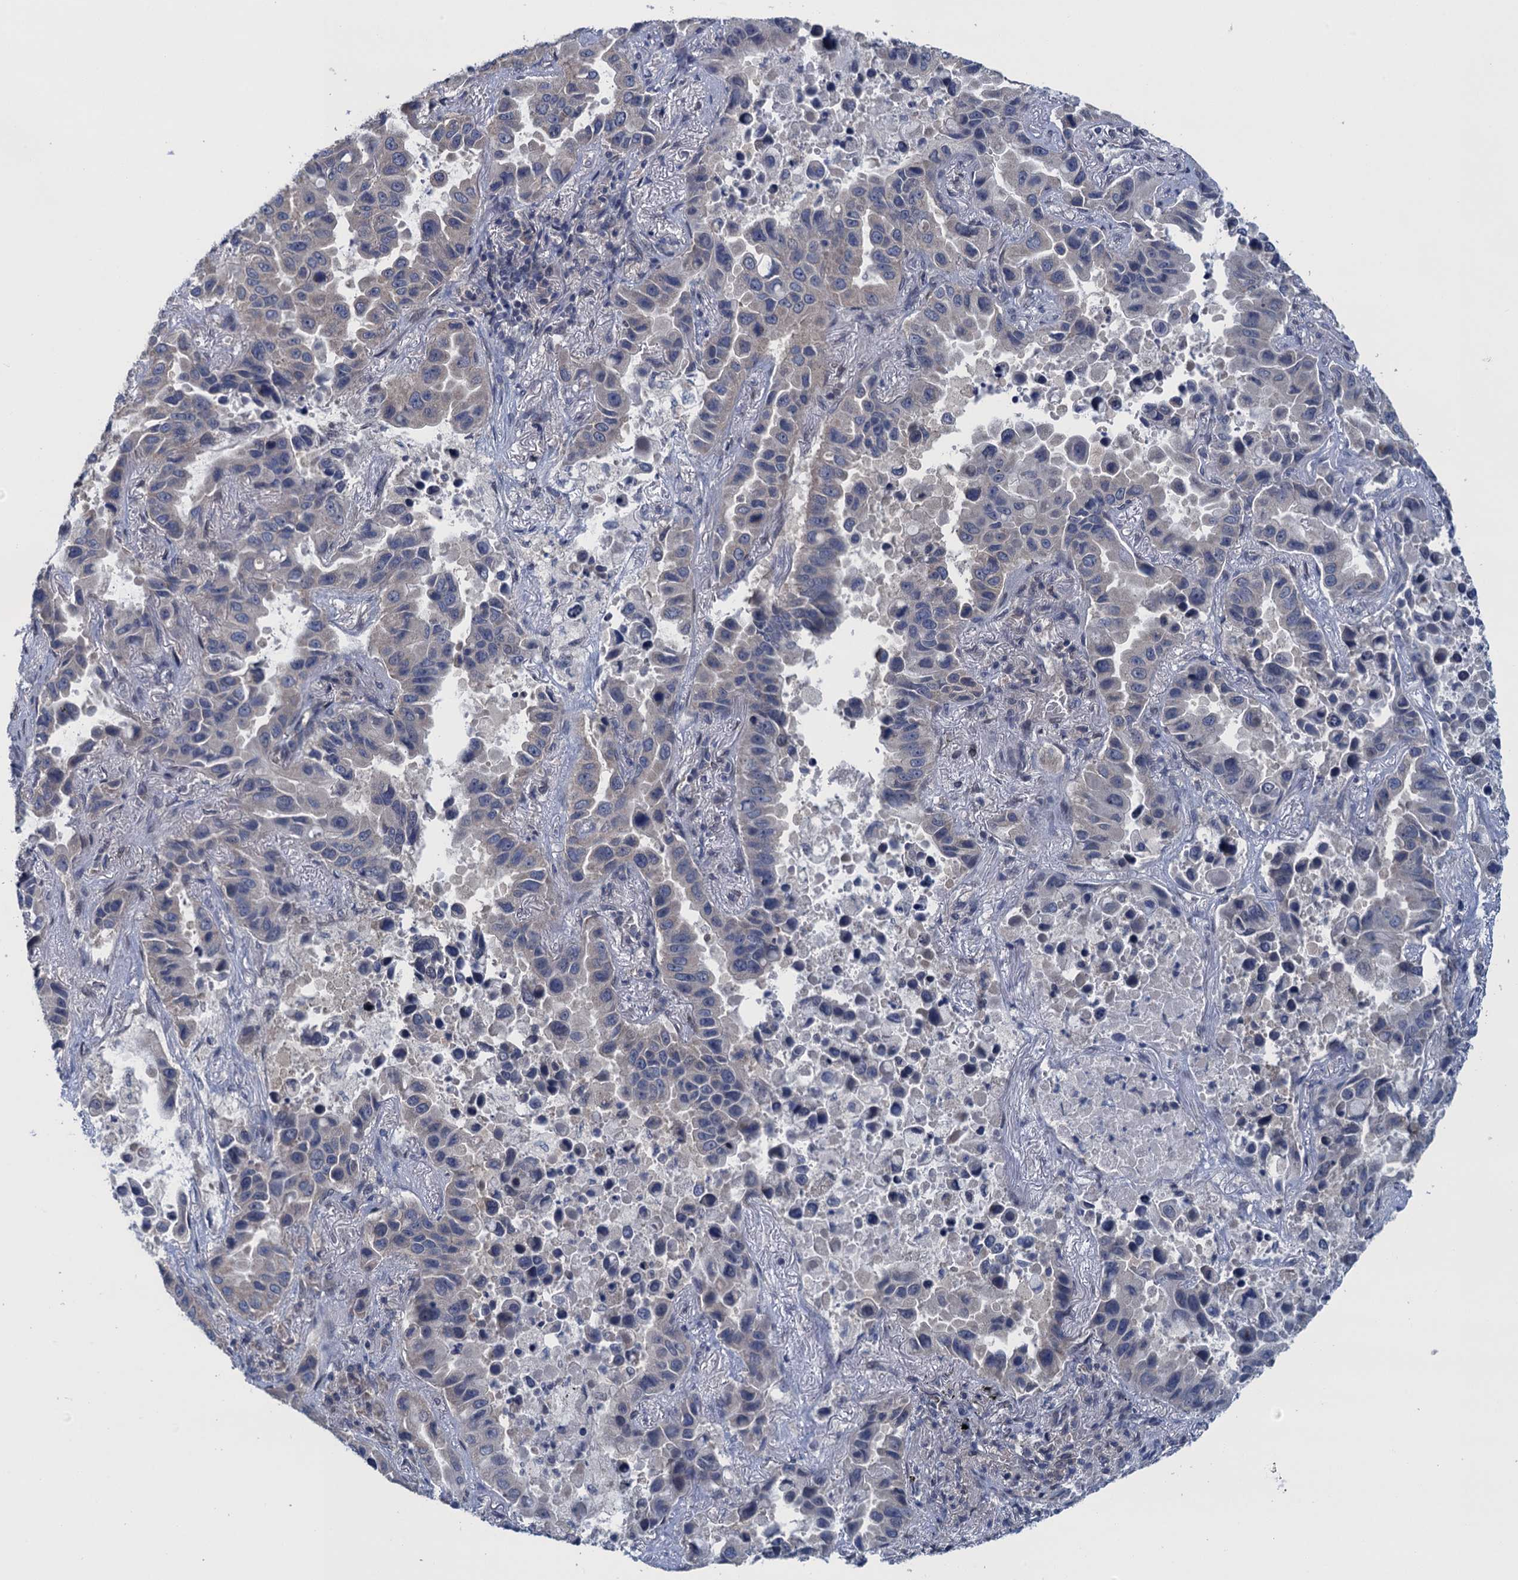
{"staining": {"intensity": "negative", "quantity": "none", "location": "none"}, "tissue": "lung cancer", "cell_type": "Tumor cells", "image_type": "cancer", "snomed": [{"axis": "morphology", "description": "Adenocarcinoma, NOS"}, {"axis": "topography", "description": "Lung"}], "caption": "Tumor cells show no significant expression in adenocarcinoma (lung). (DAB immunohistochemistry visualized using brightfield microscopy, high magnification).", "gene": "CTU2", "patient": {"sex": "male", "age": 64}}